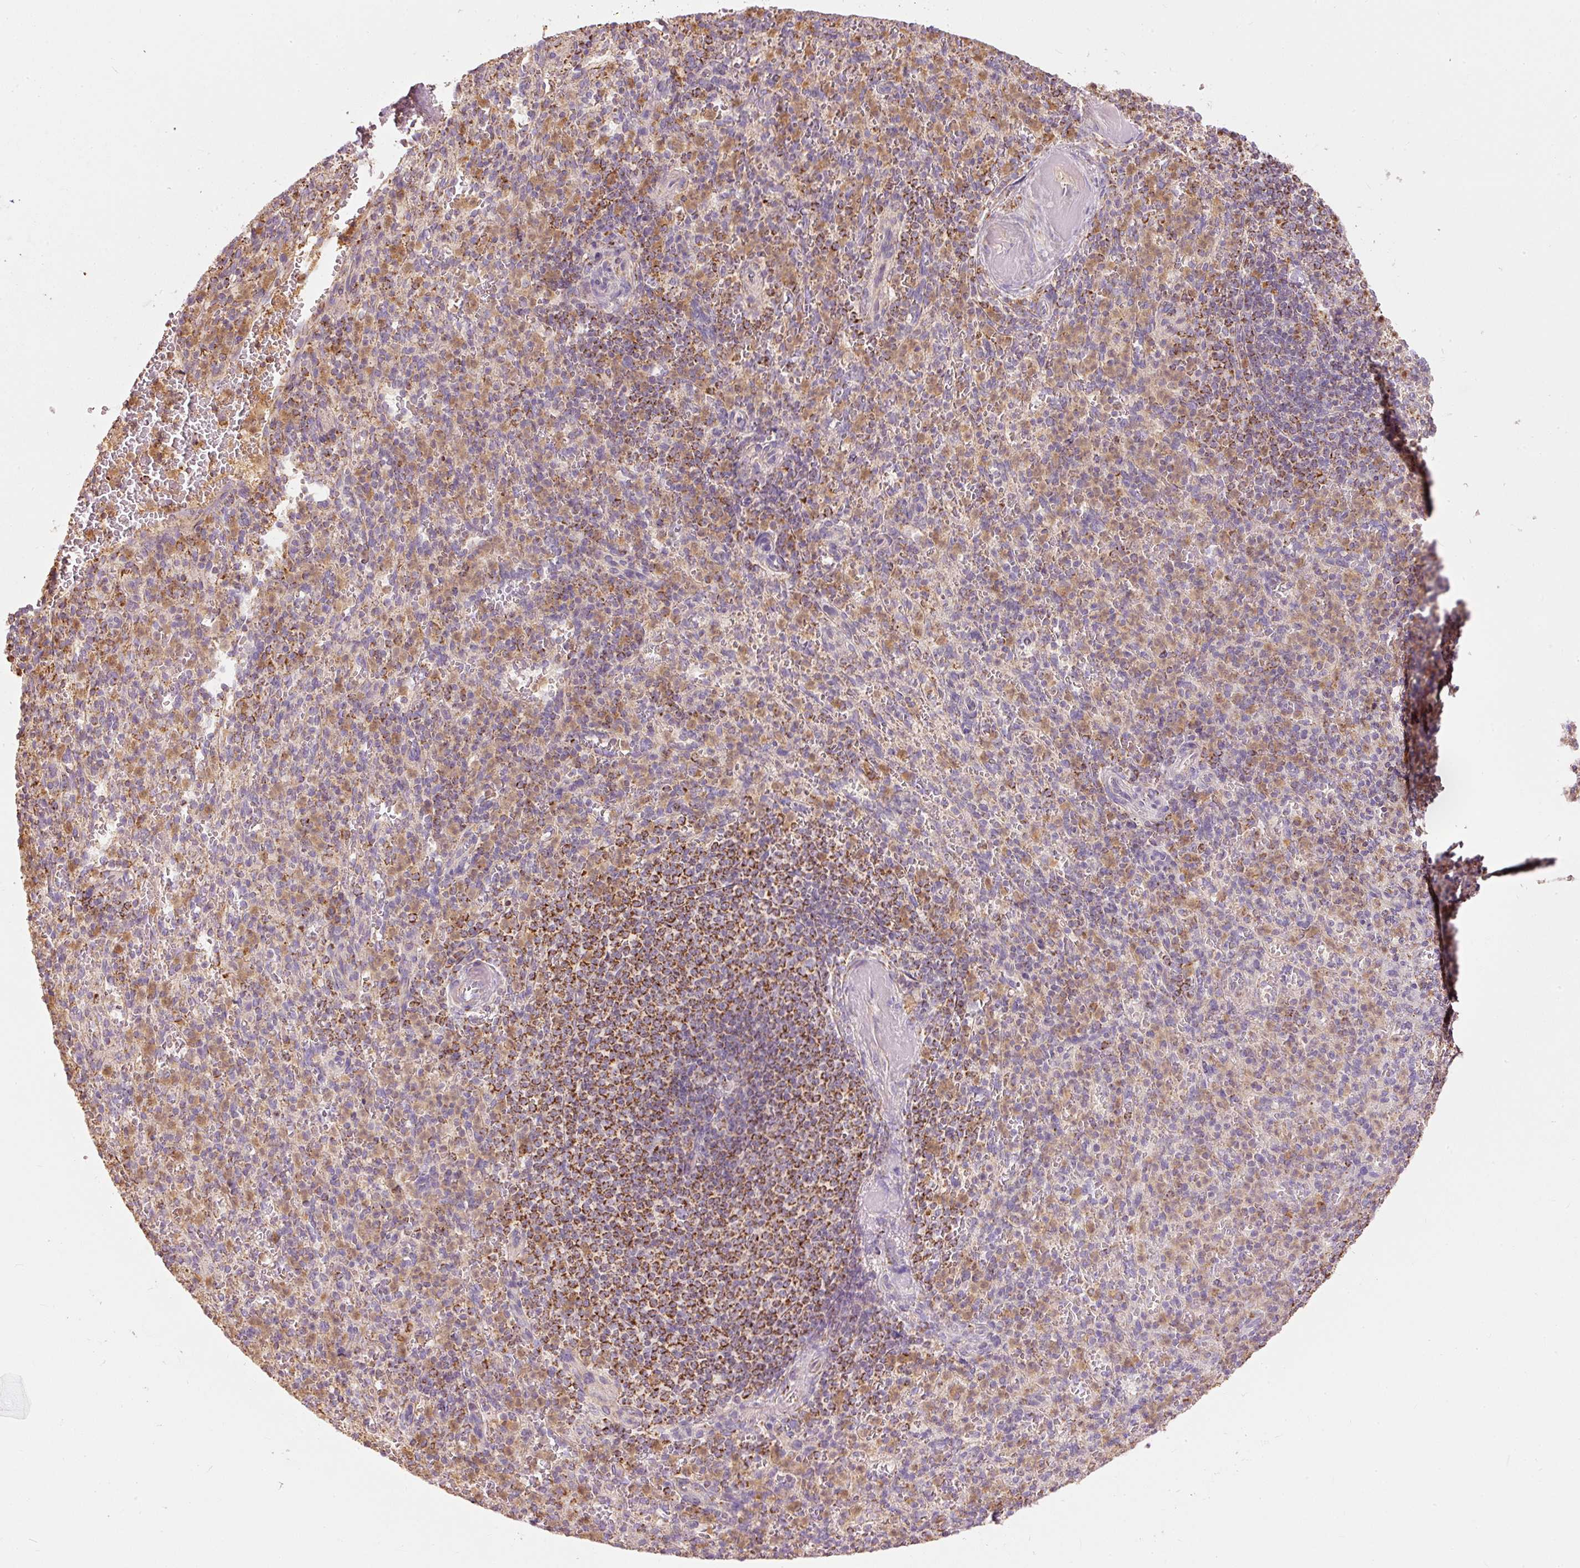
{"staining": {"intensity": "moderate", "quantity": "<25%", "location": "cytoplasmic/membranous"}, "tissue": "spleen", "cell_type": "Cells in red pulp", "image_type": "normal", "snomed": [{"axis": "morphology", "description": "Normal tissue, NOS"}, {"axis": "topography", "description": "Spleen"}], "caption": "Immunohistochemistry (IHC) of unremarkable spleen displays low levels of moderate cytoplasmic/membranous expression in approximately <25% of cells in red pulp.", "gene": "PSENEN", "patient": {"sex": "female", "age": 74}}